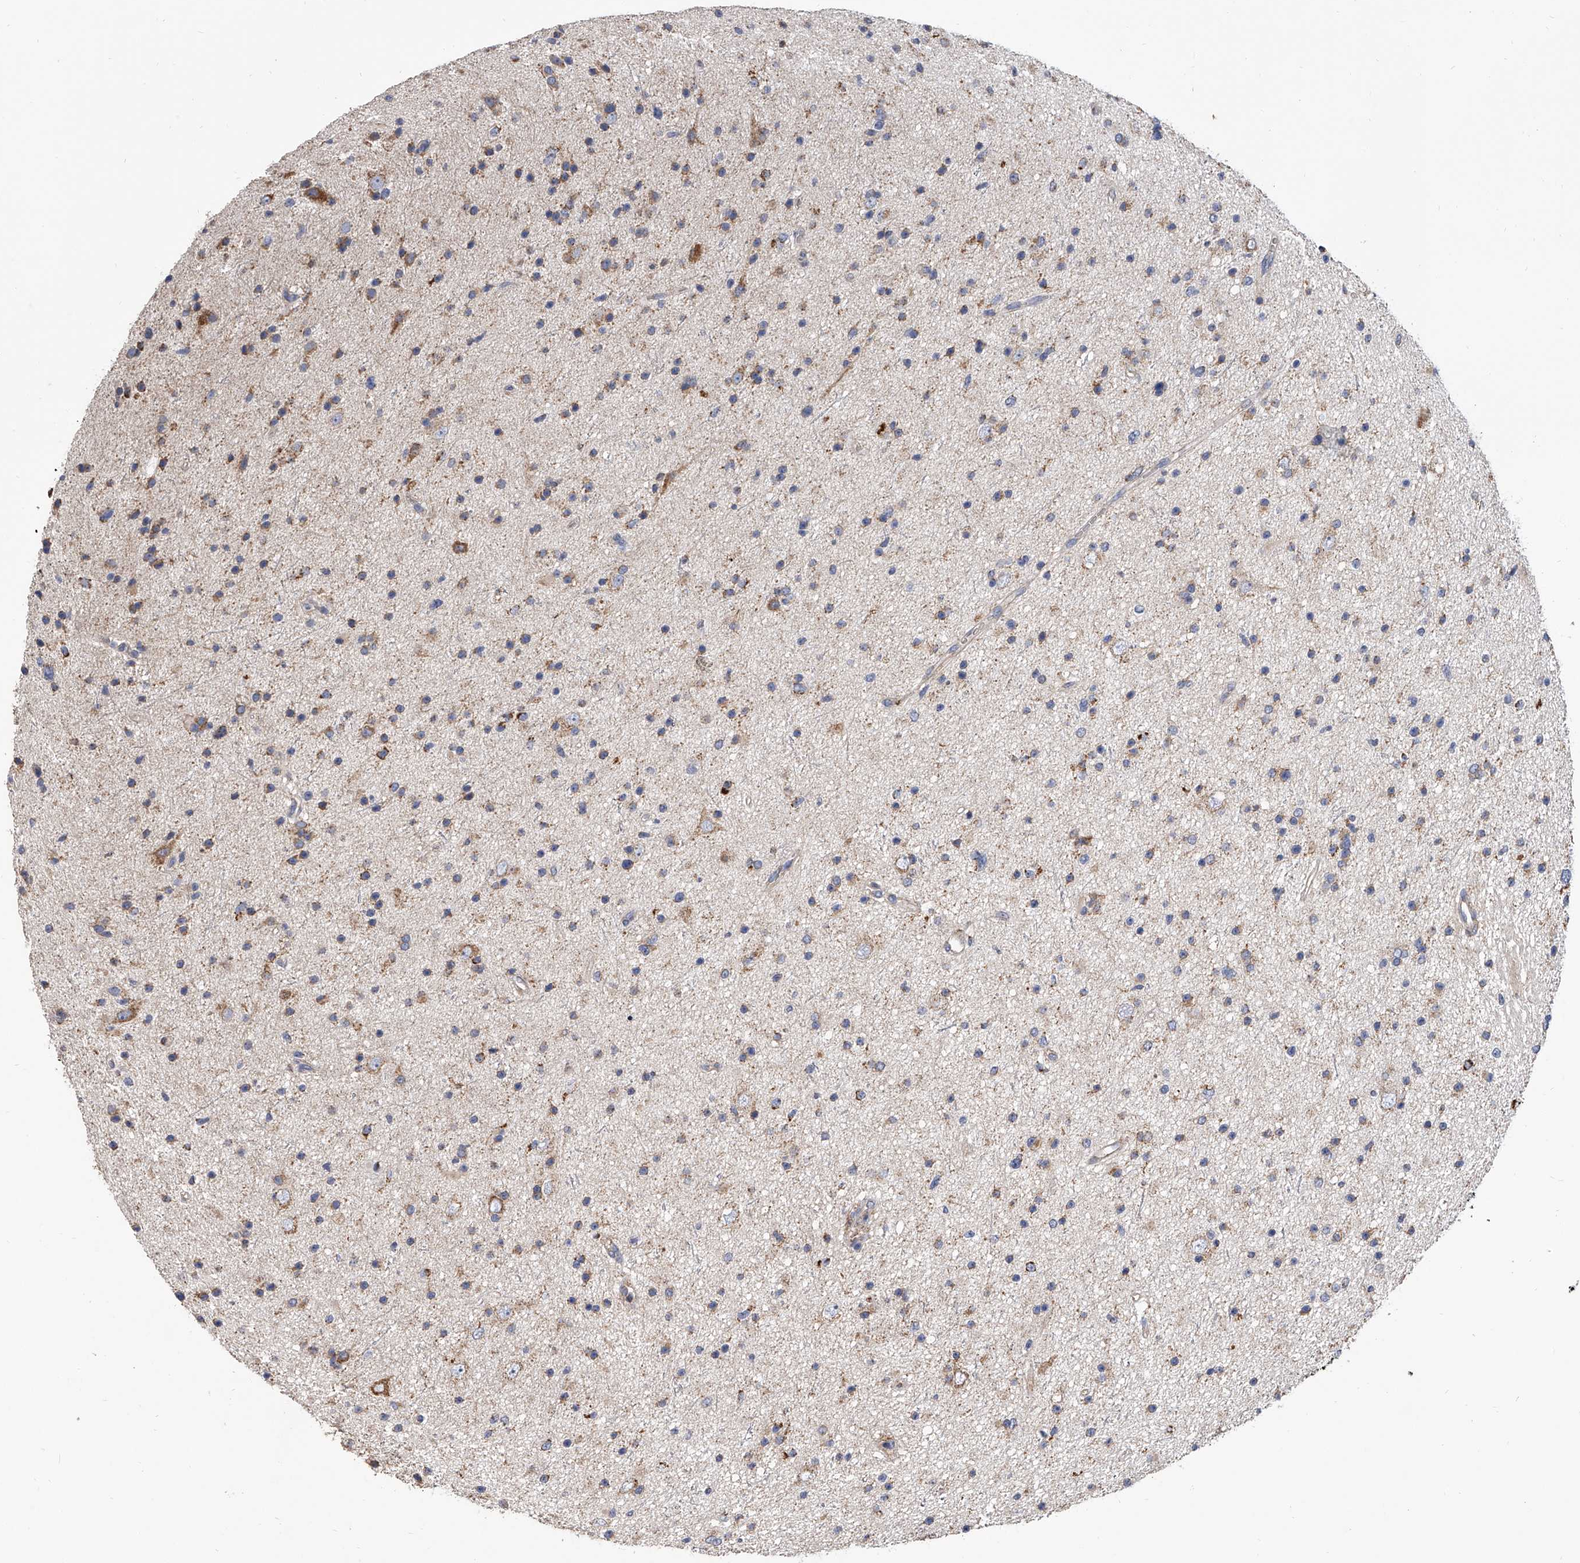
{"staining": {"intensity": "moderate", "quantity": "25%-75%", "location": "cytoplasmic/membranous"}, "tissue": "glioma", "cell_type": "Tumor cells", "image_type": "cancer", "snomed": [{"axis": "morphology", "description": "Glioma, malignant, Low grade"}, {"axis": "topography", "description": "Cerebral cortex"}], "caption": "An image of glioma stained for a protein exhibits moderate cytoplasmic/membranous brown staining in tumor cells.", "gene": "MRPL28", "patient": {"sex": "female", "age": 39}}